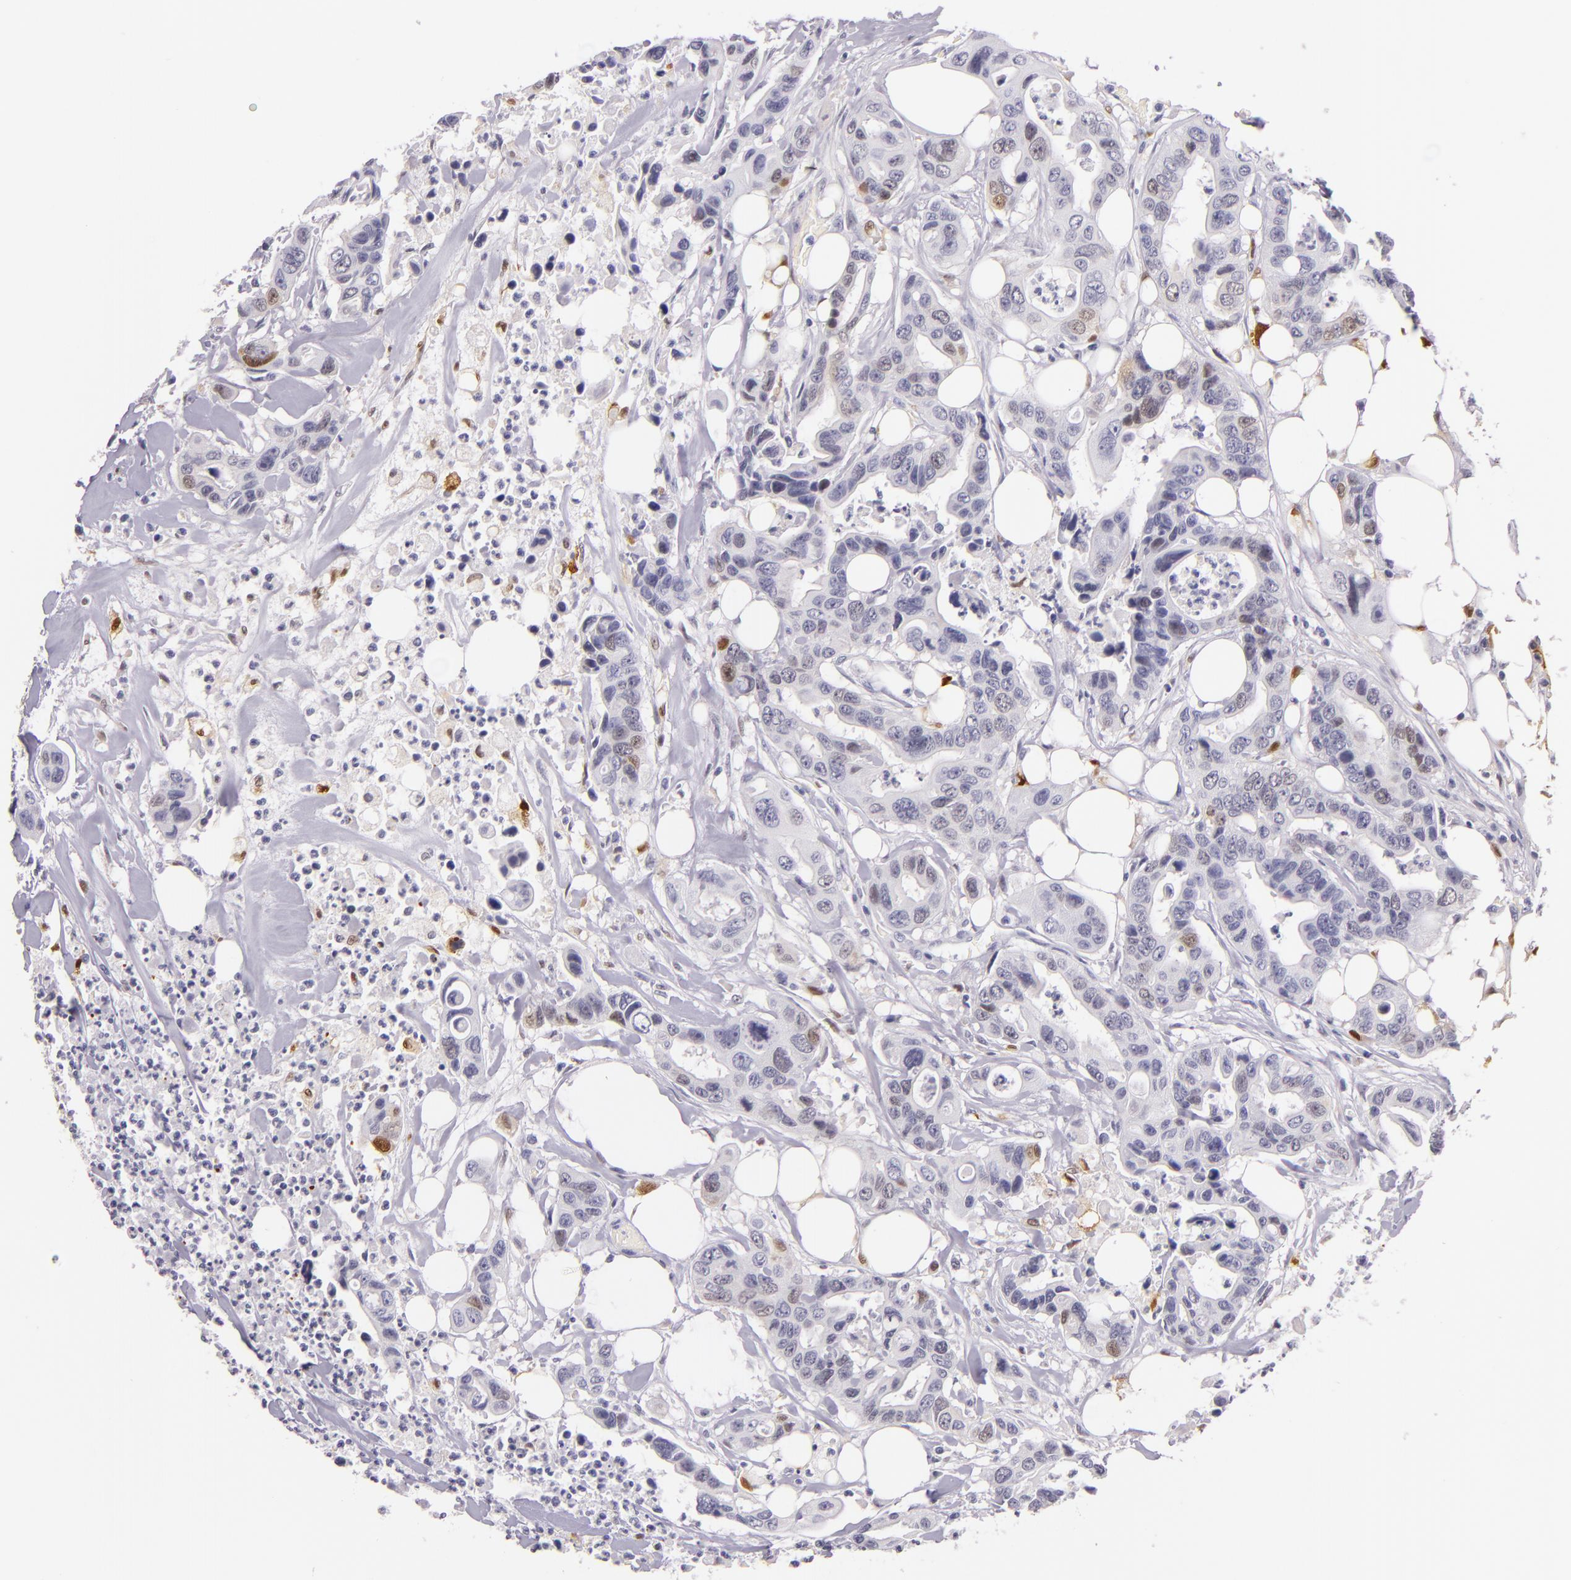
{"staining": {"intensity": "weak", "quantity": "25%-75%", "location": "nuclear"}, "tissue": "colorectal cancer", "cell_type": "Tumor cells", "image_type": "cancer", "snomed": [{"axis": "morphology", "description": "Adenocarcinoma, NOS"}, {"axis": "topography", "description": "Colon"}], "caption": "Immunohistochemistry image of neoplastic tissue: human adenocarcinoma (colorectal) stained using immunohistochemistry (IHC) shows low levels of weak protein expression localized specifically in the nuclear of tumor cells, appearing as a nuclear brown color.", "gene": "MT1A", "patient": {"sex": "female", "age": 70}}